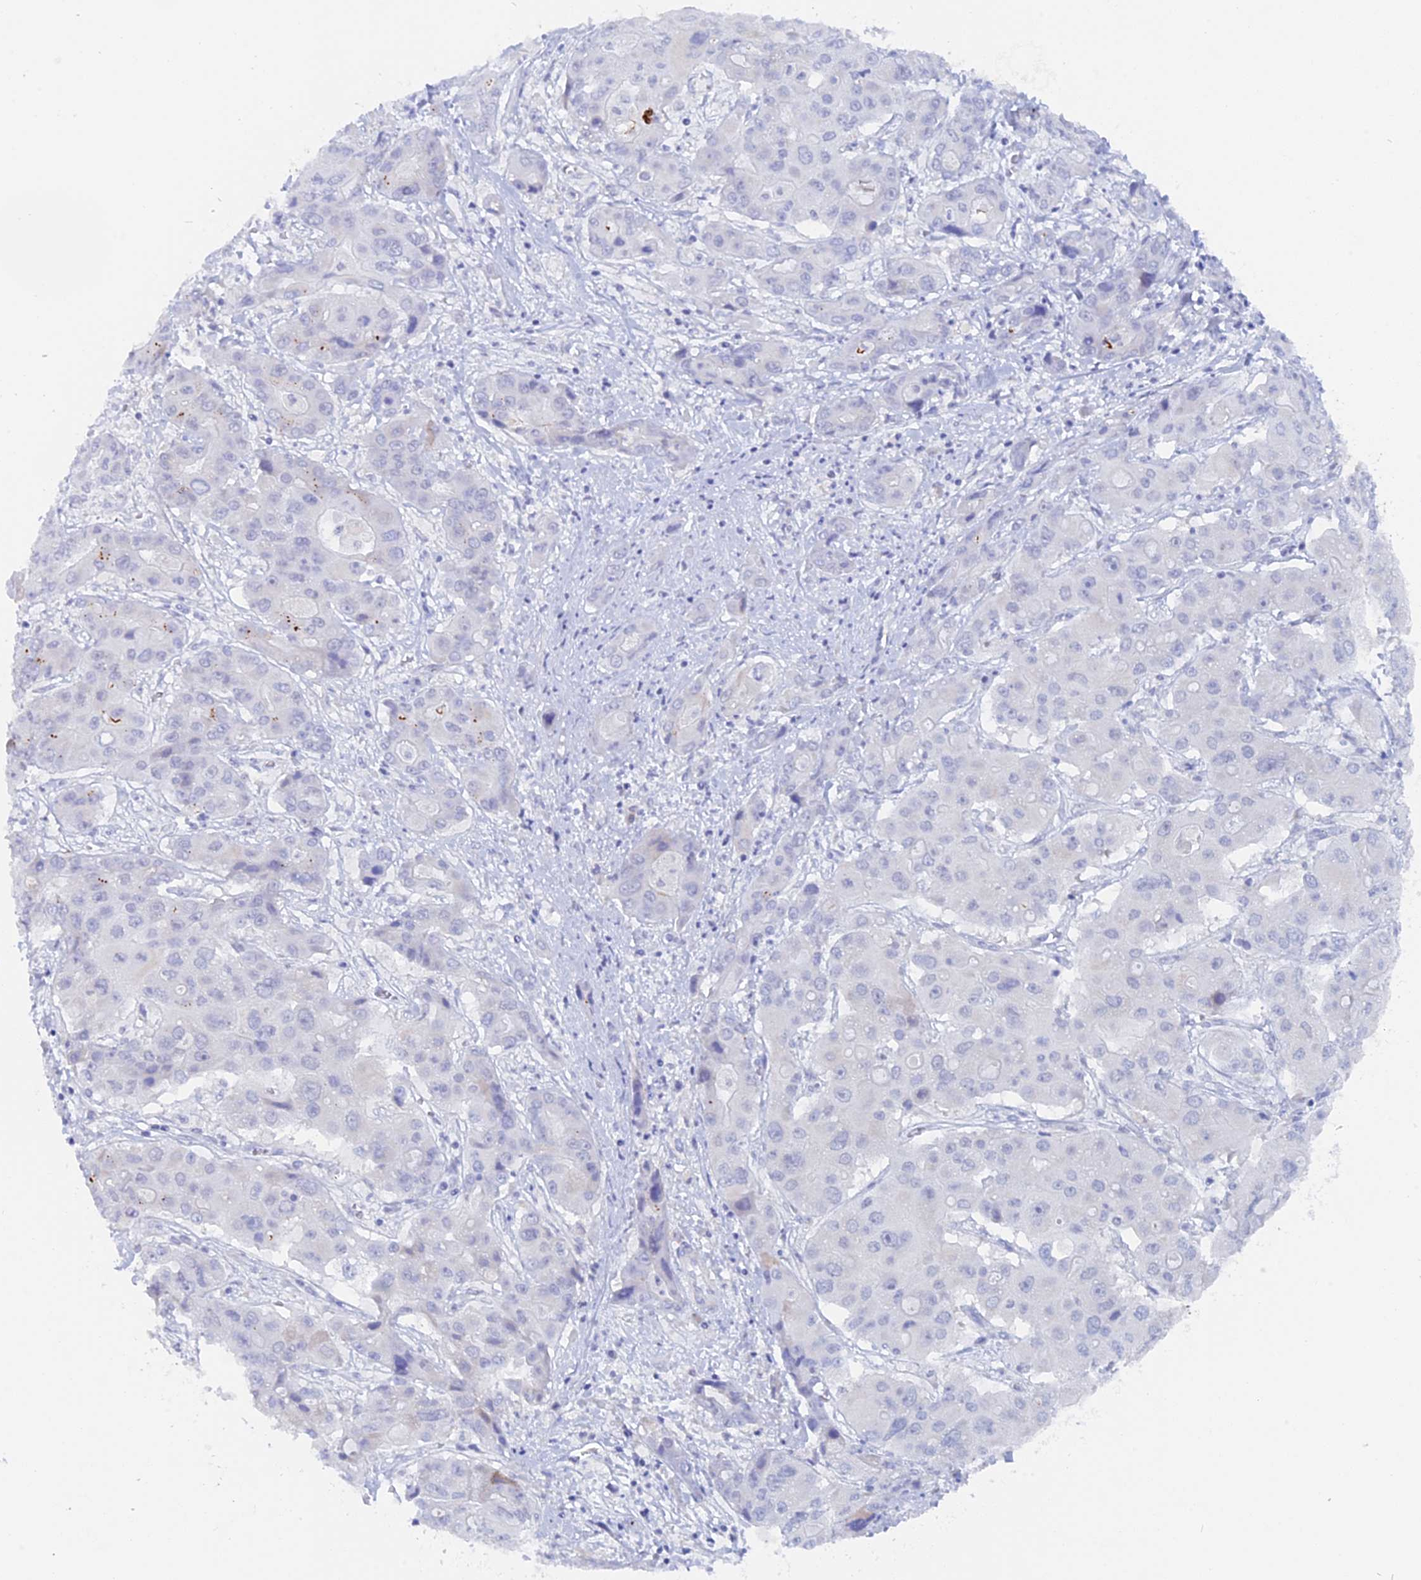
{"staining": {"intensity": "negative", "quantity": "none", "location": "none"}, "tissue": "liver cancer", "cell_type": "Tumor cells", "image_type": "cancer", "snomed": [{"axis": "morphology", "description": "Cholangiocarcinoma"}, {"axis": "topography", "description": "Liver"}], "caption": "DAB immunohistochemical staining of human liver cholangiocarcinoma displays no significant positivity in tumor cells.", "gene": "DACT3", "patient": {"sex": "male", "age": 67}}